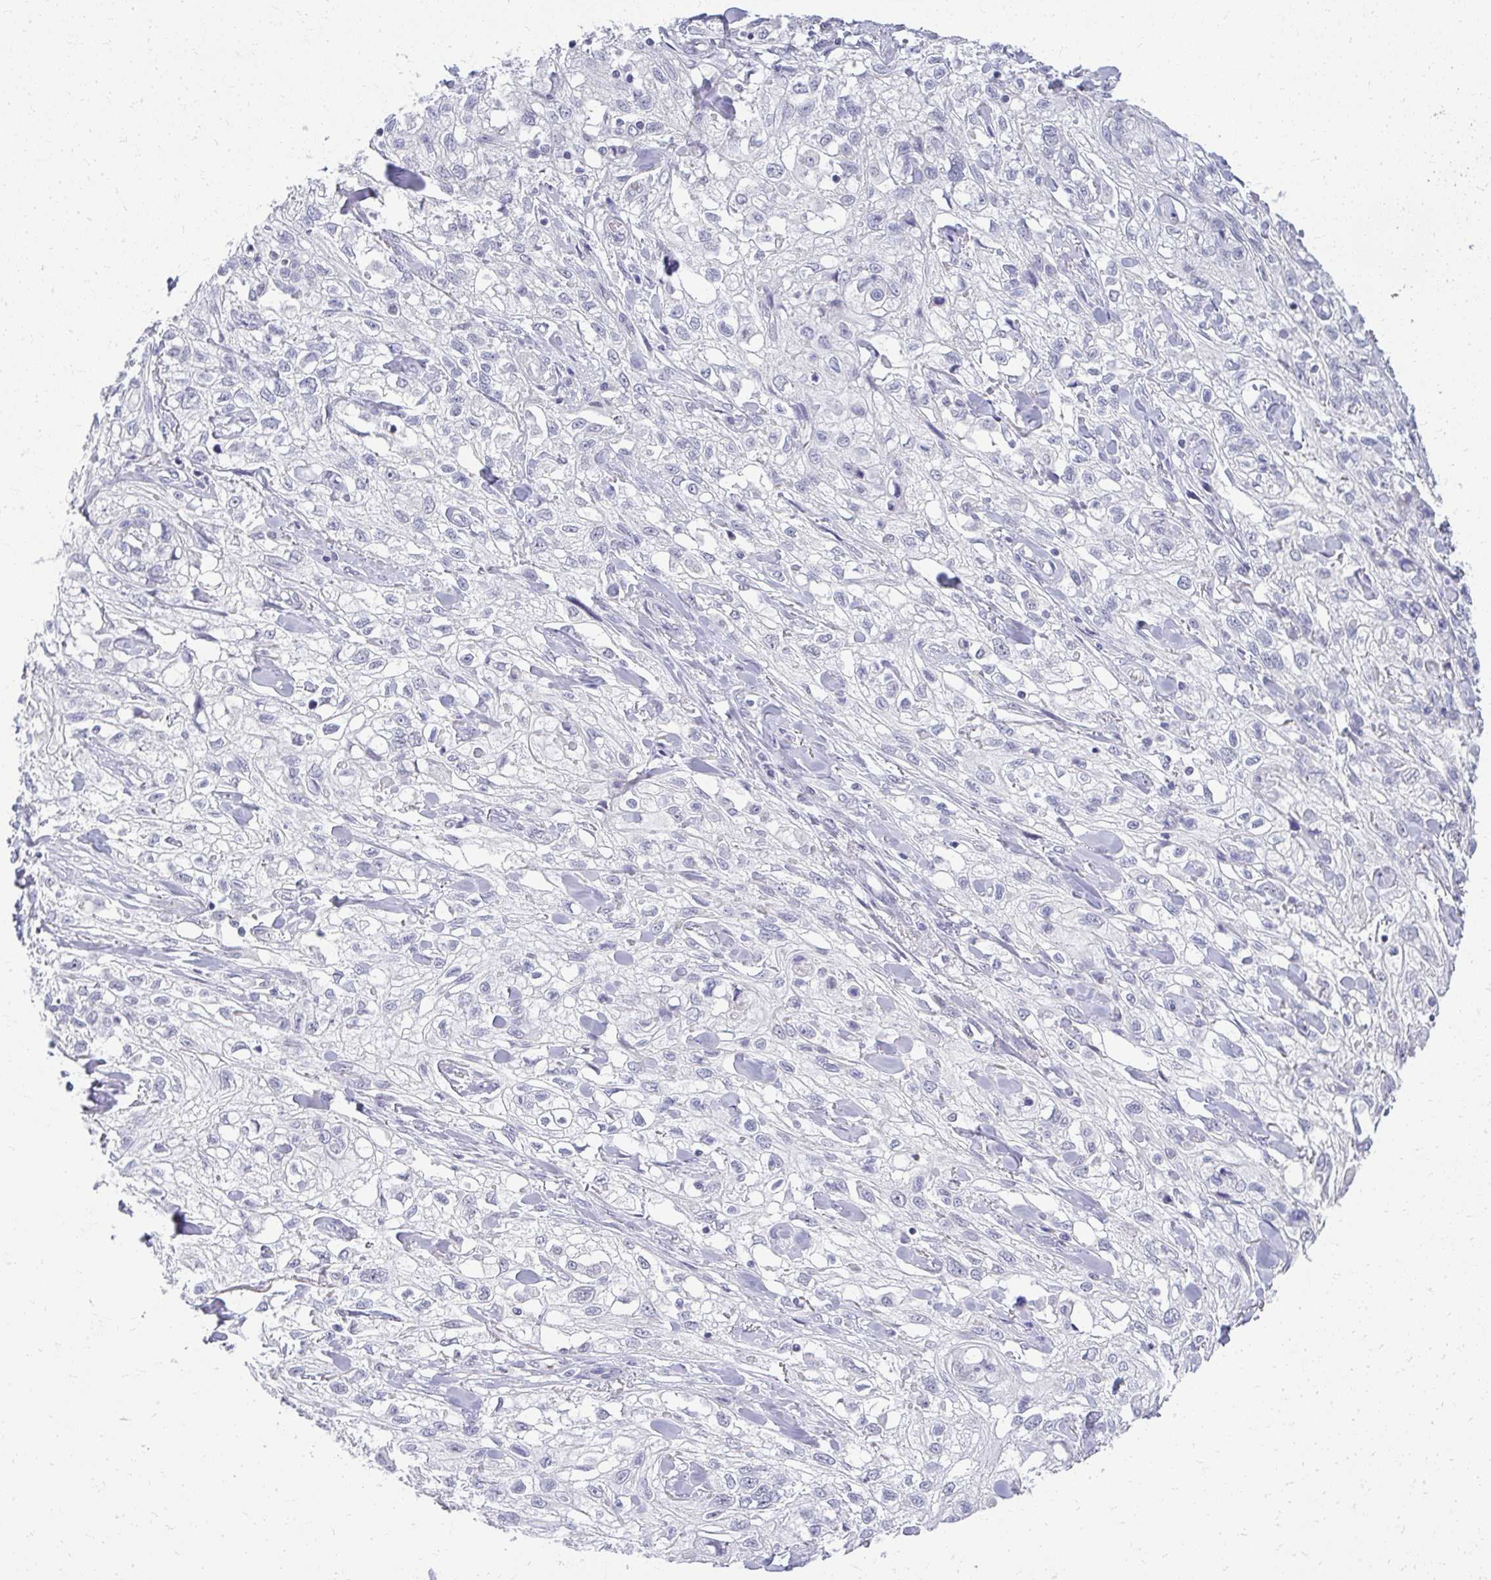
{"staining": {"intensity": "negative", "quantity": "none", "location": "none"}, "tissue": "skin cancer", "cell_type": "Tumor cells", "image_type": "cancer", "snomed": [{"axis": "morphology", "description": "Squamous cell carcinoma, NOS"}, {"axis": "topography", "description": "Skin"}, {"axis": "topography", "description": "Vulva"}], "caption": "There is no significant positivity in tumor cells of skin squamous cell carcinoma. Nuclei are stained in blue.", "gene": "TEX33", "patient": {"sex": "female", "age": 86}}